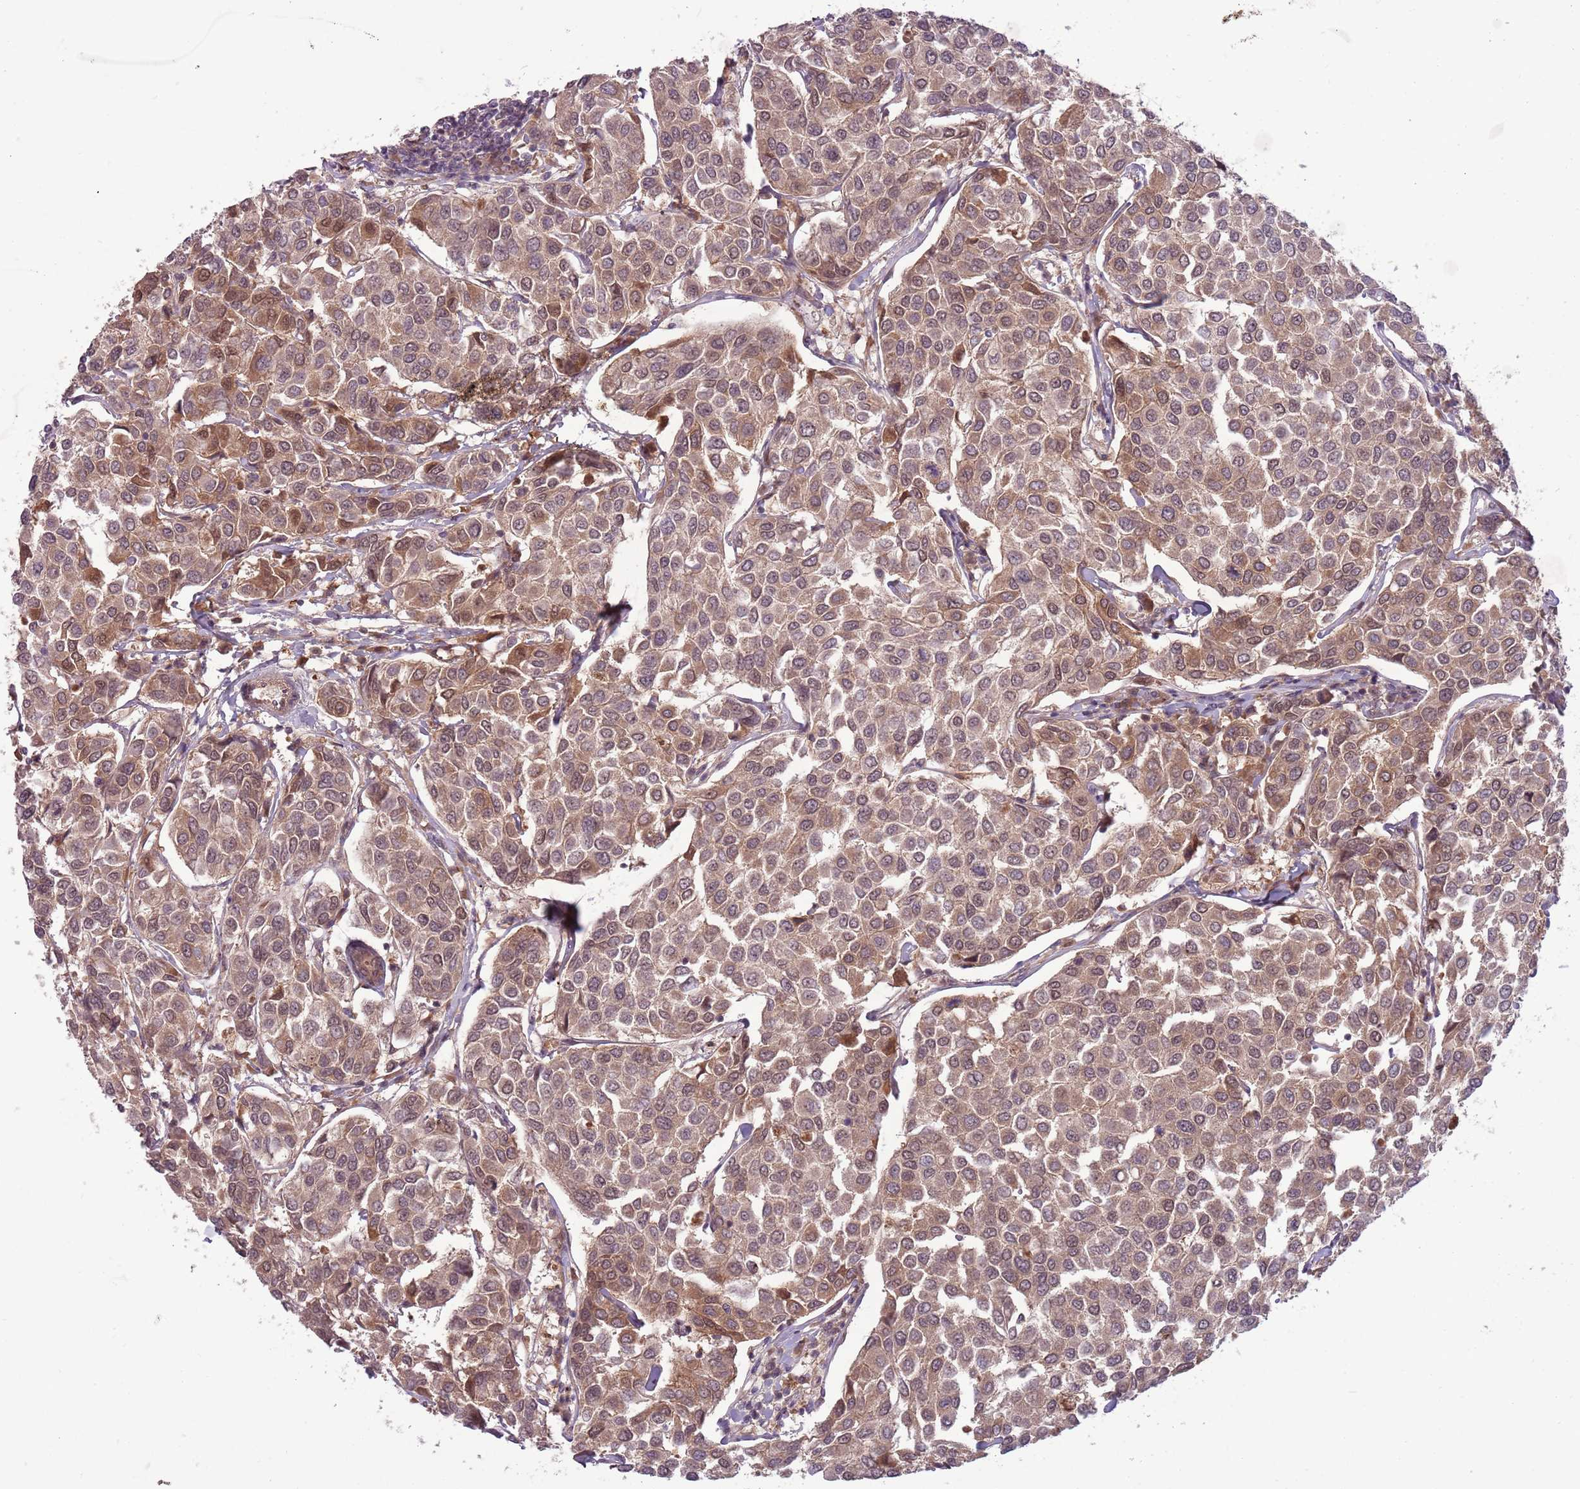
{"staining": {"intensity": "moderate", "quantity": ">75%", "location": "cytoplasmic/membranous"}, "tissue": "breast cancer", "cell_type": "Tumor cells", "image_type": "cancer", "snomed": [{"axis": "morphology", "description": "Duct carcinoma"}, {"axis": "topography", "description": "Breast"}], "caption": "Immunohistochemical staining of breast cancer exhibits medium levels of moderate cytoplasmic/membranous staining in about >75% of tumor cells.", "gene": "ADAMTS3", "patient": {"sex": "female", "age": 55}}